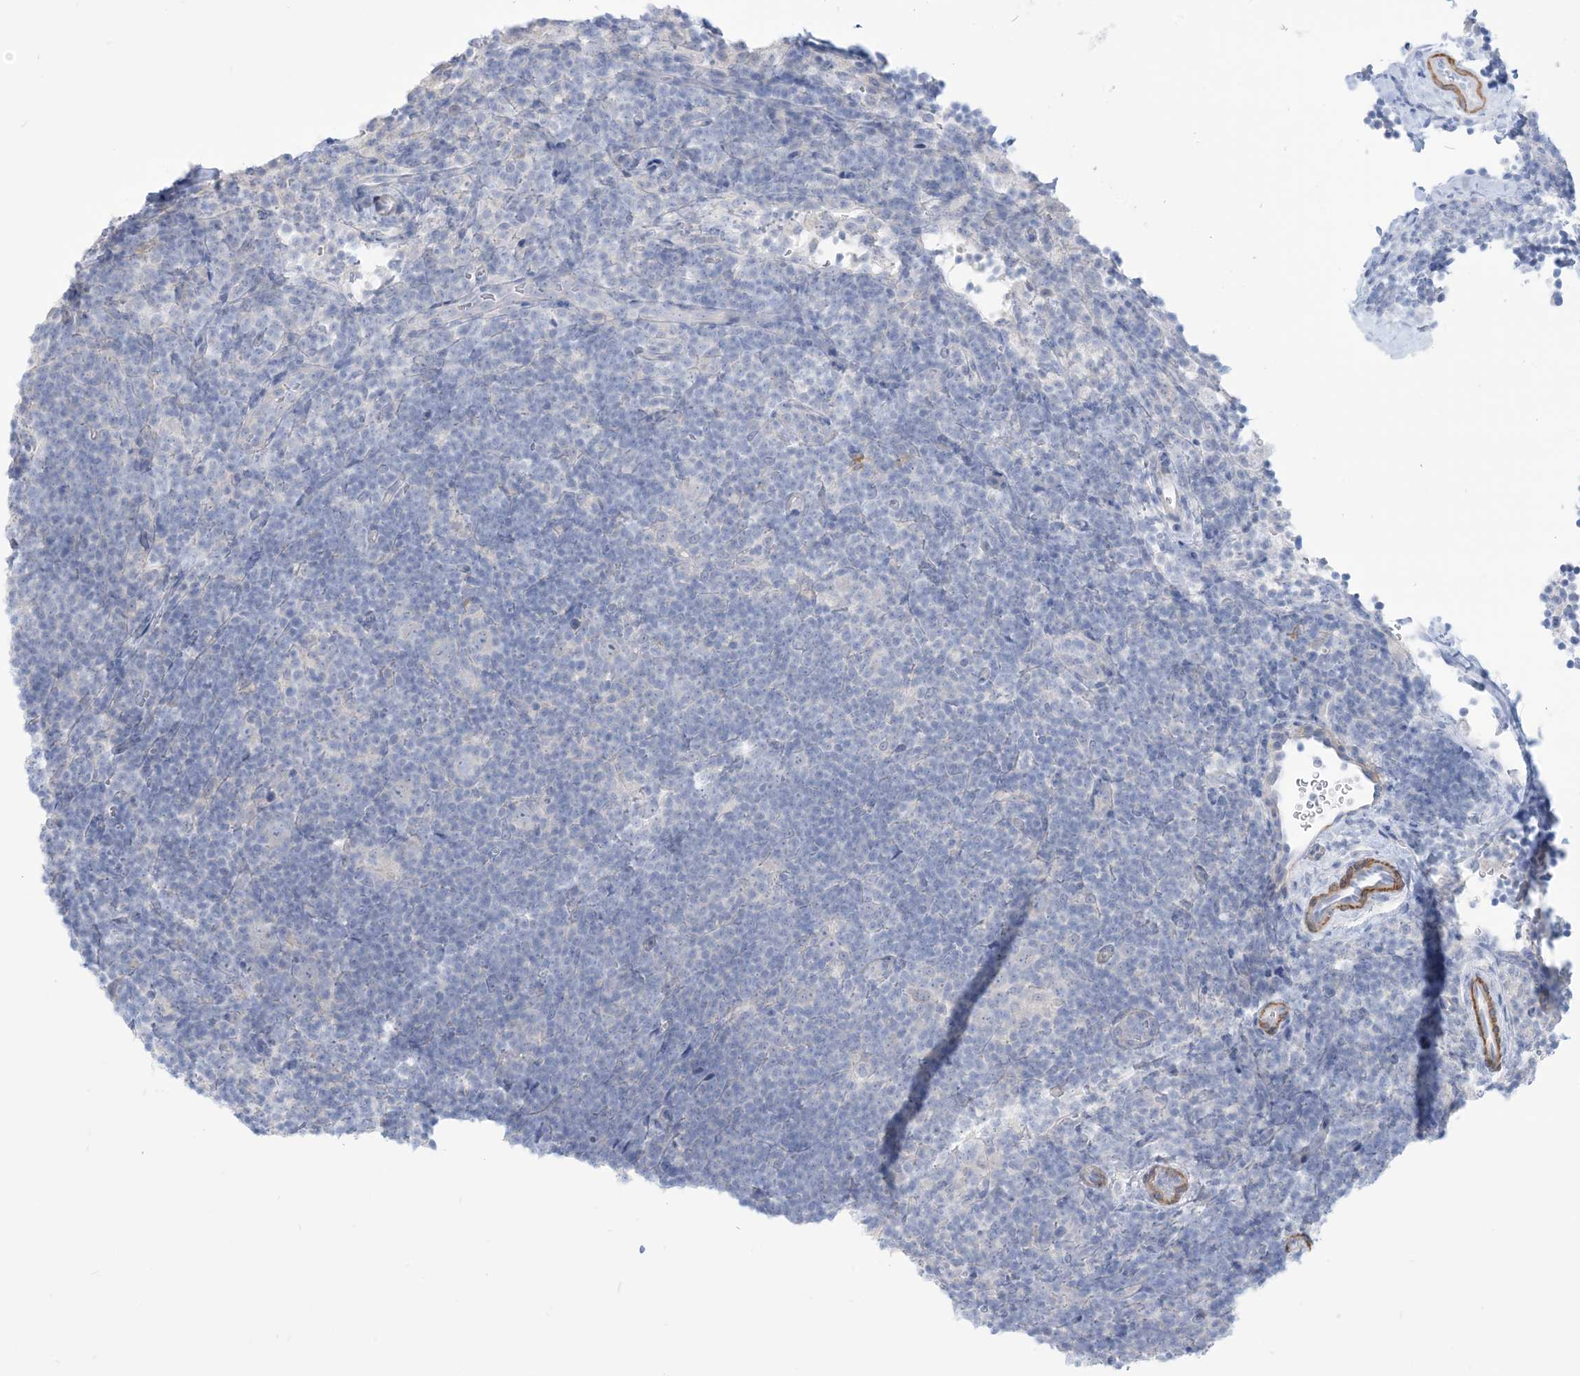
{"staining": {"intensity": "negative", "quantity": "none", "location": "none"}, "tissue": "lymphoma", "cell_type": "Tumor cells", "image_type": "cancer", "snomed": [{"axis": "morphology", "description": "Hodgkin's disease, NOS"}, {"axis": "topography", "description": "Lymph node"}], "caption": "DAB (3,3'-diaminobenzidine) immunohistochemical staining of Hodgkin's disease displays no significant positivity in tumor cells.", "gene": "MARS2", "patient": {"sex": "female", "age": 57}}